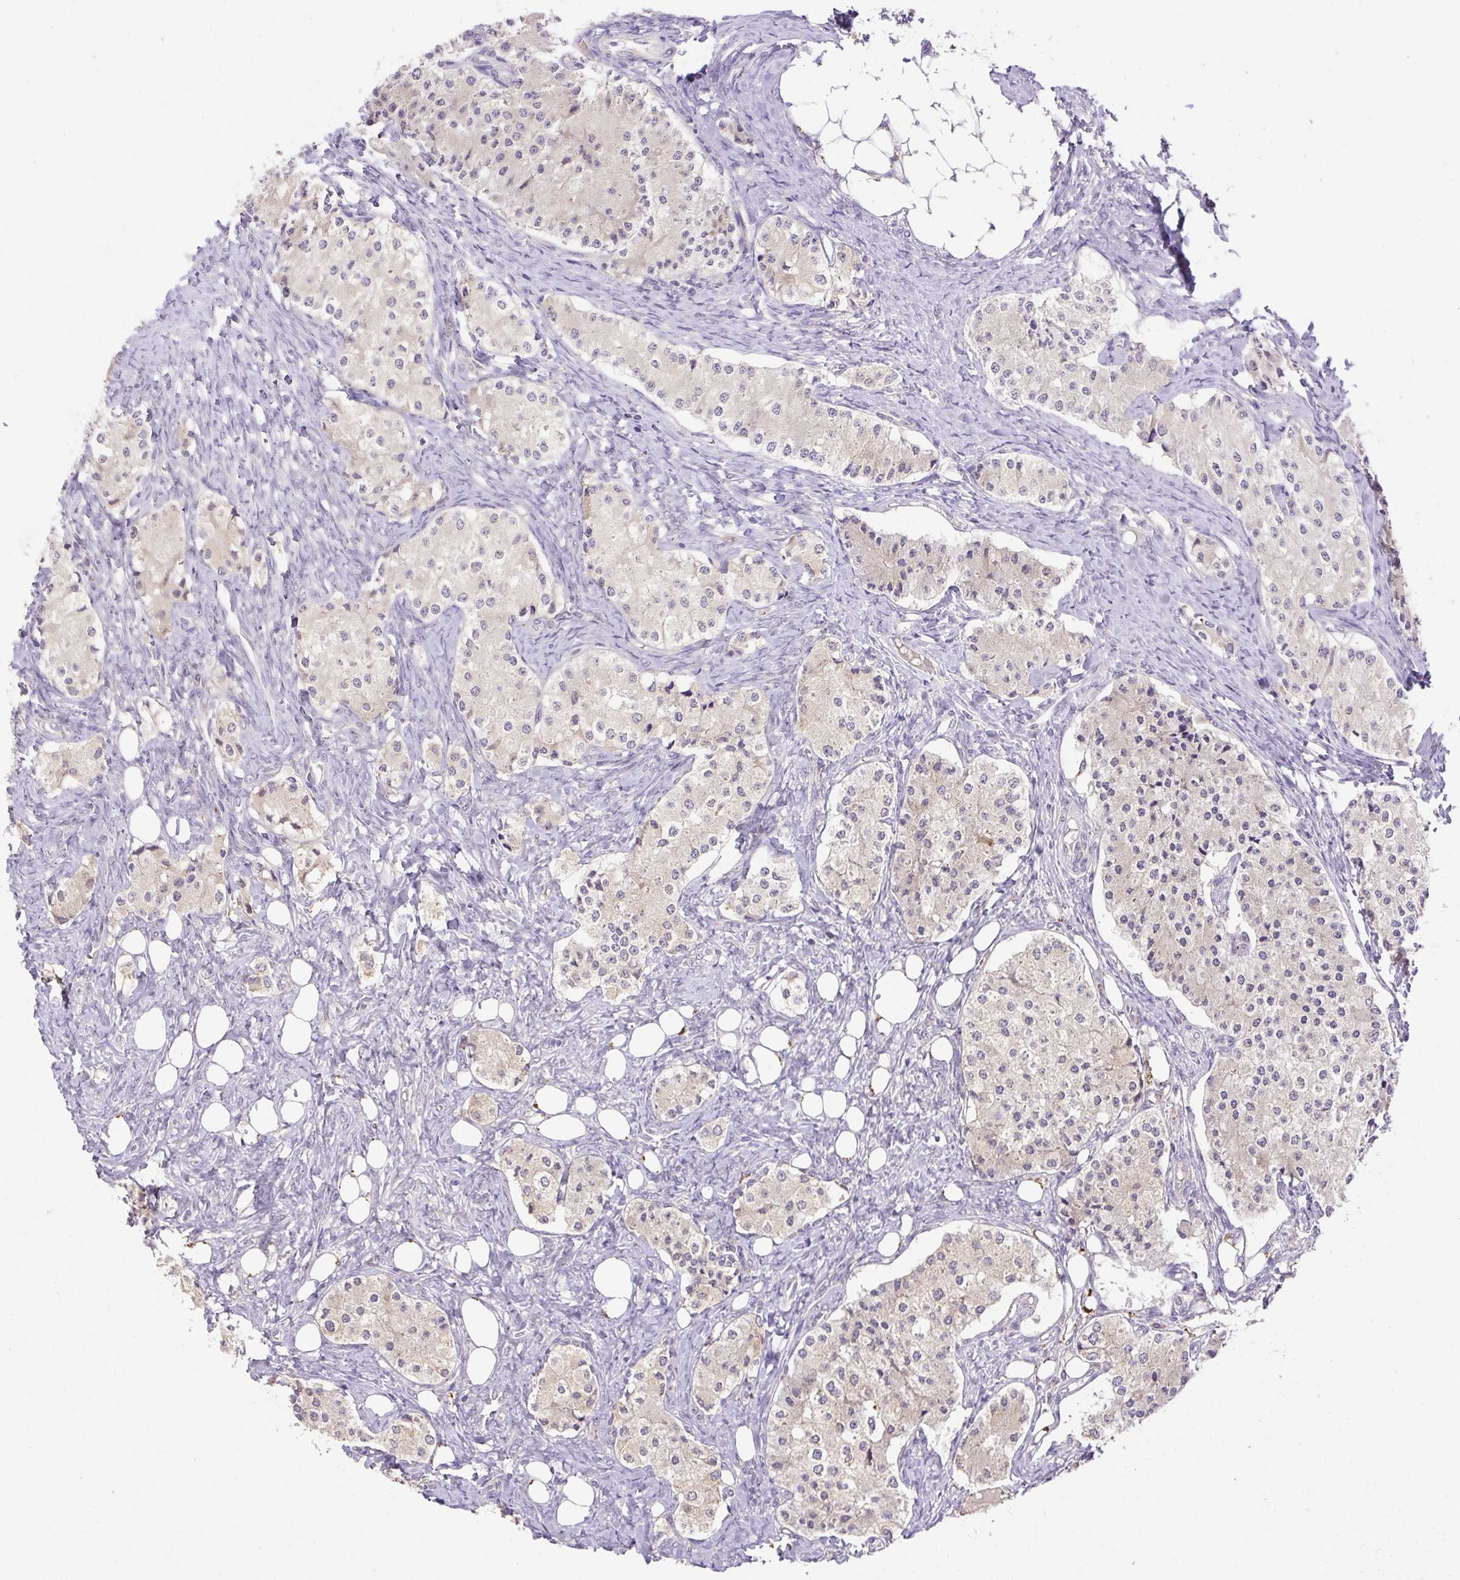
{"staining": {"intensity": "negative", "quantity": "none", "location": "none"}, "tissue": "carcinoid", "cell_type": "Tumor cells", "image_type": "cancer", "snomed": [{"axis": "morphology", "description": "Carcinoid, malignant, NOS"}, {"axis": "topography", "description": "Colon"}], "caption": "The immunohistochemistry histopathology image has no significant staining in tumor cells of carcinoid tissue.", "gene": "HABP4", "patient": {"sex": "female", "age": 52}}